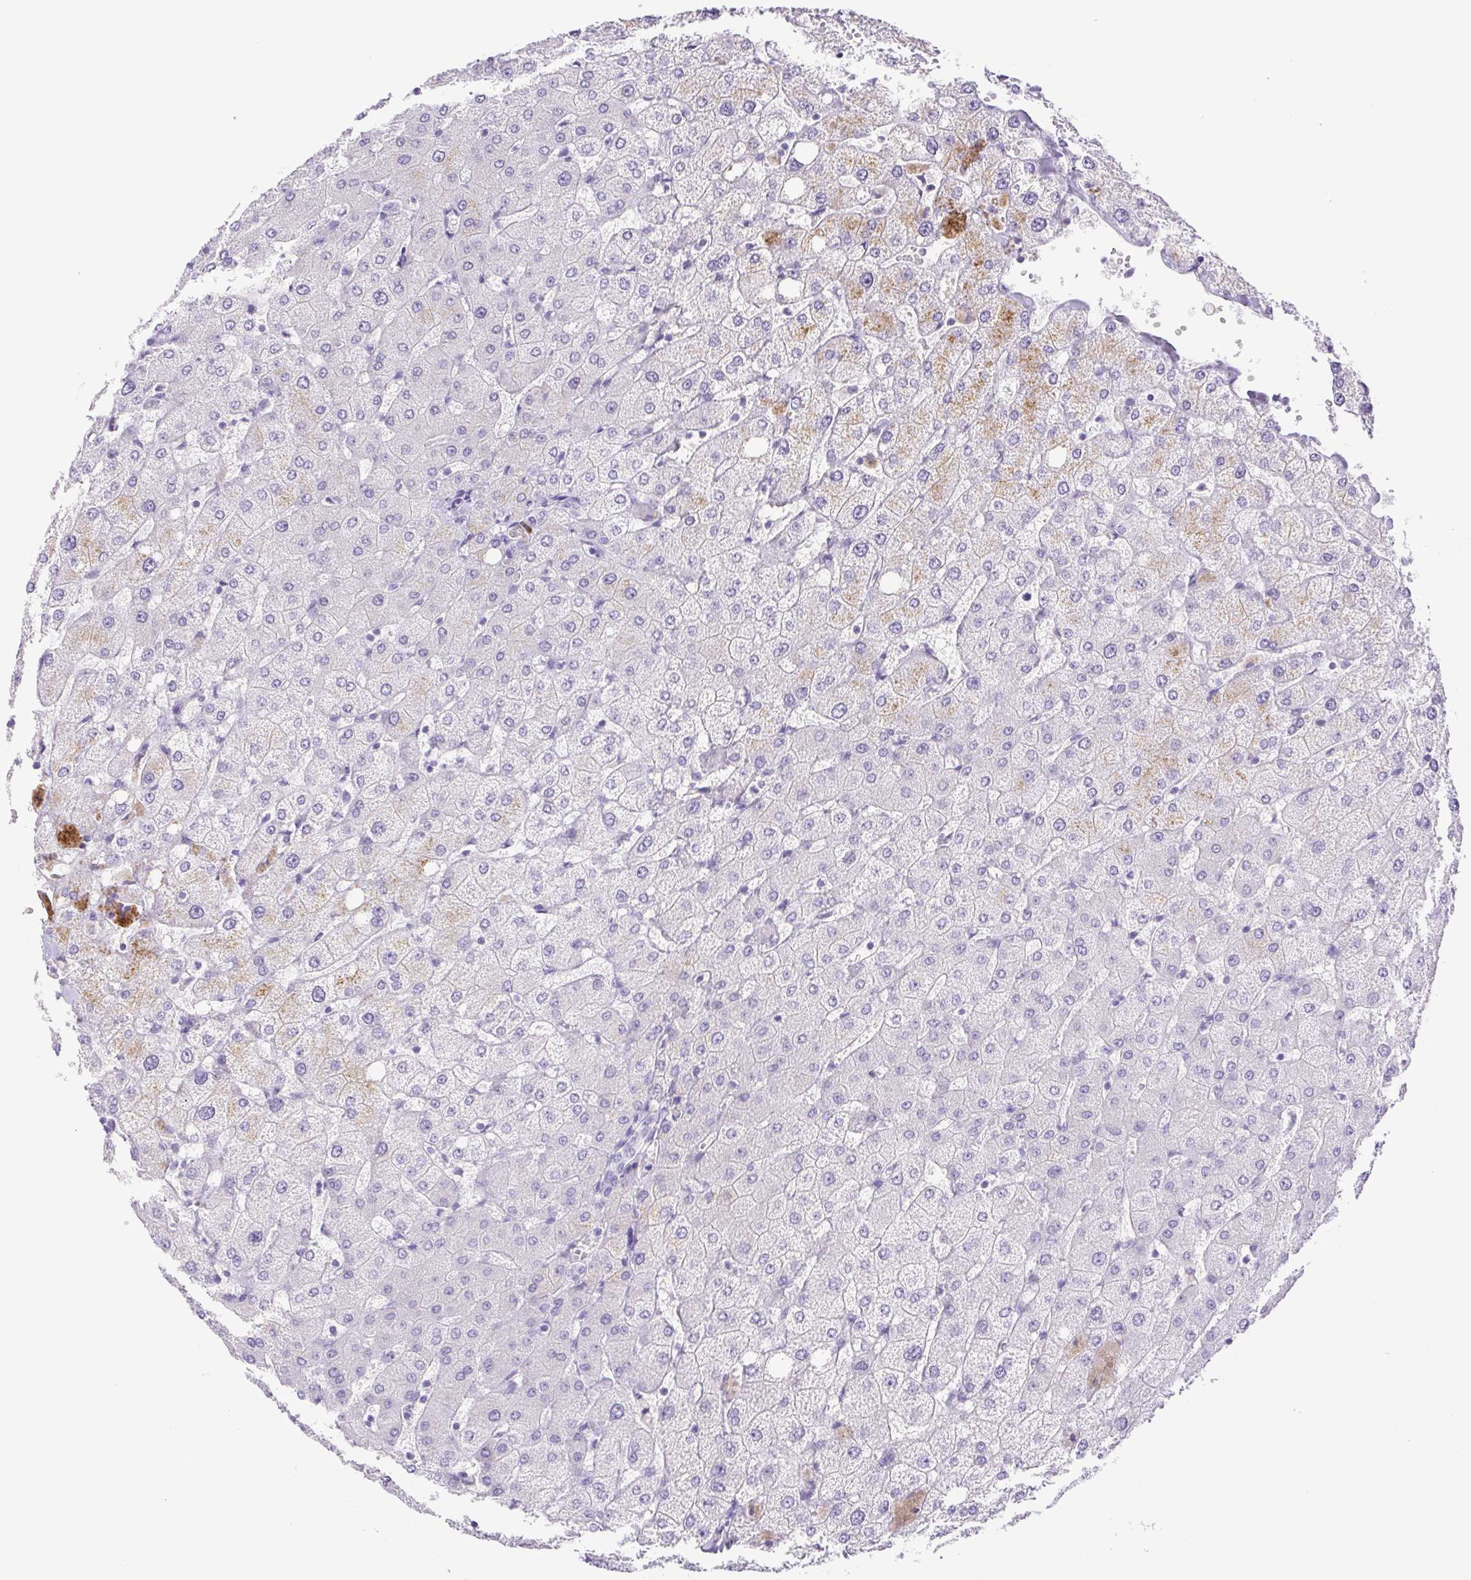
{"staining": {"intensity": "negative", "quantity": "none", "location": "none"}, "tissue": "liver", "cell_type": "Cholangiocytes", "image_type": "normal", "snomed": [{"axis": "morphology", "description": "Normal tissue, NOS"}, {"axis": "topography", "description": "Liver"}], "caption": "A high-resolution histopathology image shows immunohistochemistry staining of unremarkable liver, which exhibits no significant expression in cholangiocytes.", "gene": "PAPPA2", "patient": {"sex": "female", "age": 54}}